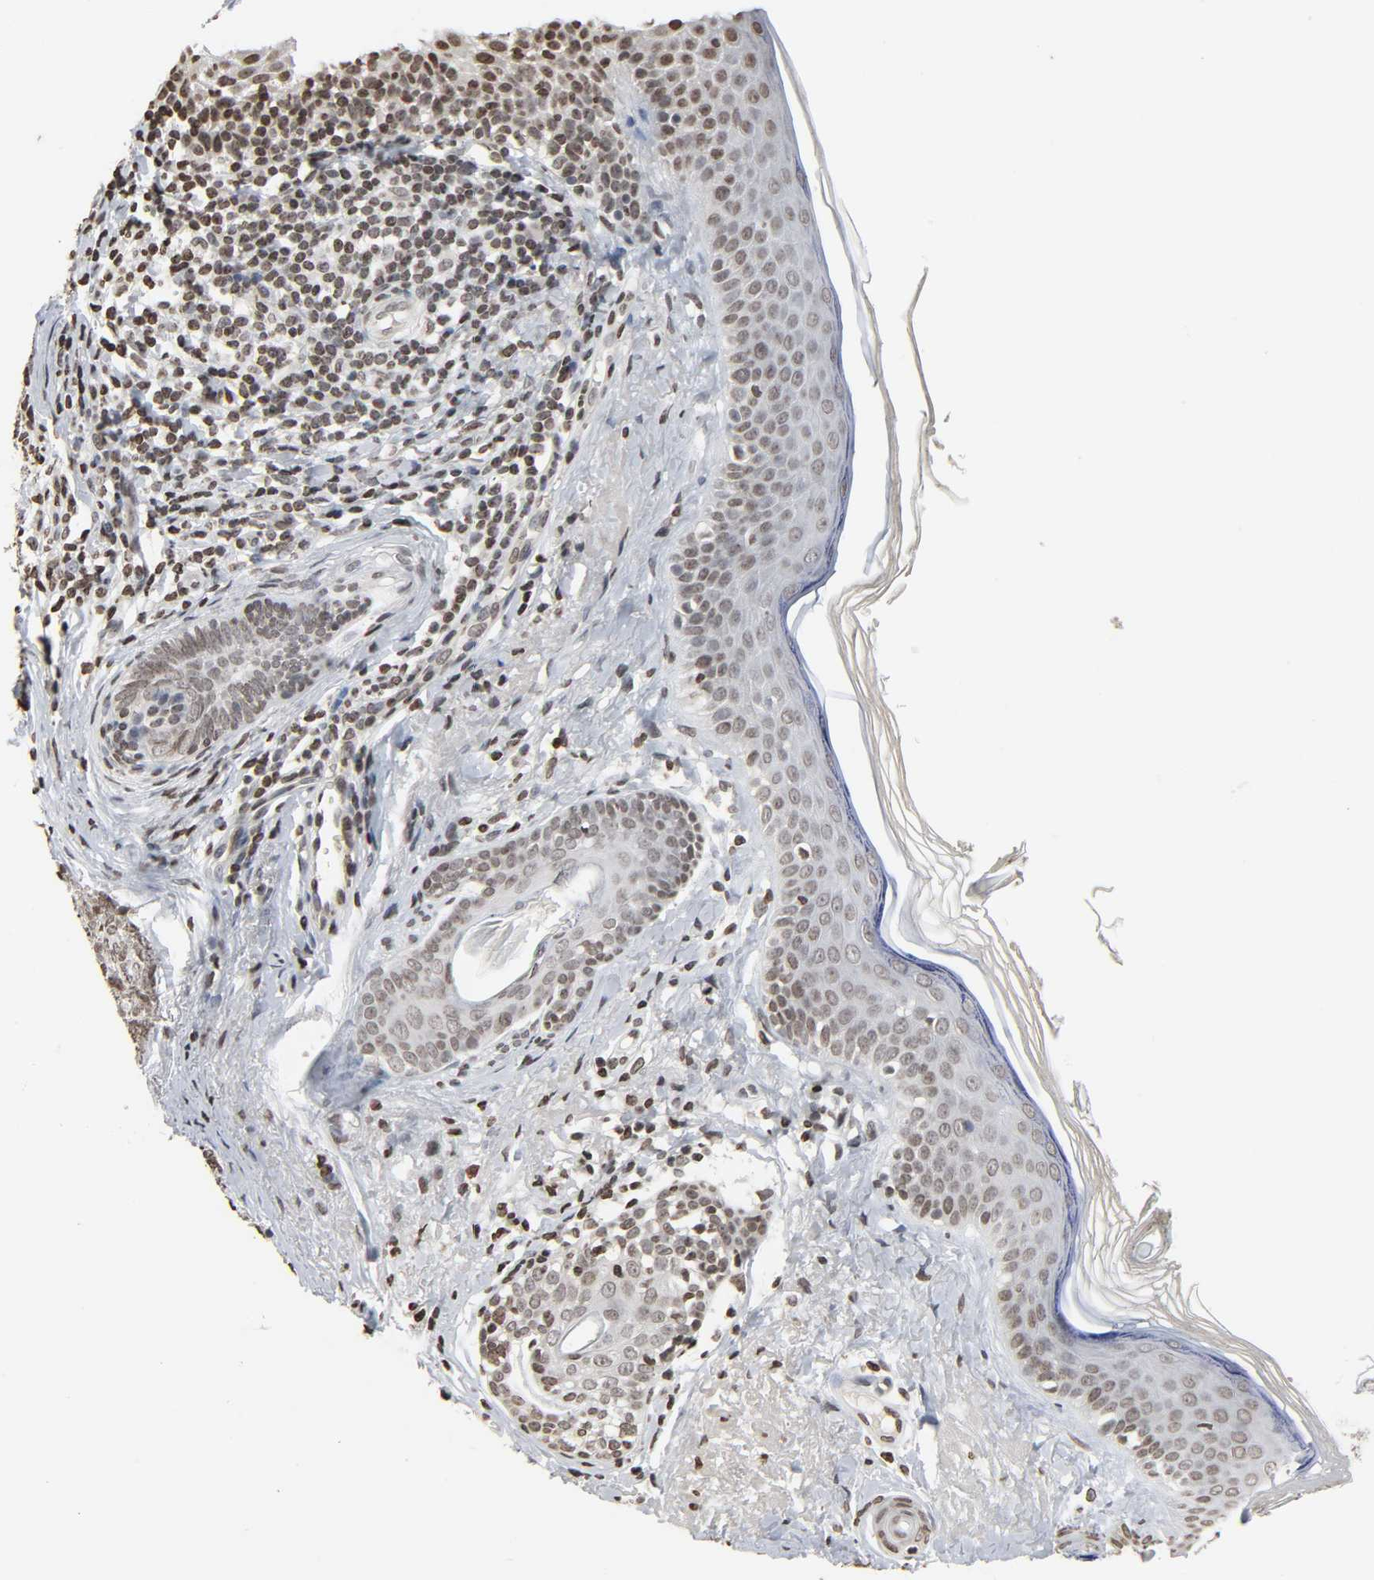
{"staining": {"intensity": "moderate", "quantity": ">75%", "location": "nuclear"}, "tissue": "skin cancer", "cell_type": "Tumor cells", "image_type": "cancer", "snomed": [{"axis": "morphology", "description": "Normal tissue, NOS"}, {"axis": "morphology", "description": "Basal cell carcinoma"}, {"axis": "topography", "description": "Skin"}], "caption": "Immunohistochemical staining of human skin basal cell carcinoma reveals moderate nuclear protein positivity in approximately >75% of tumor cells.", "gene": "ELAVL1", "patient": {"sex": "female", "age": 69}}